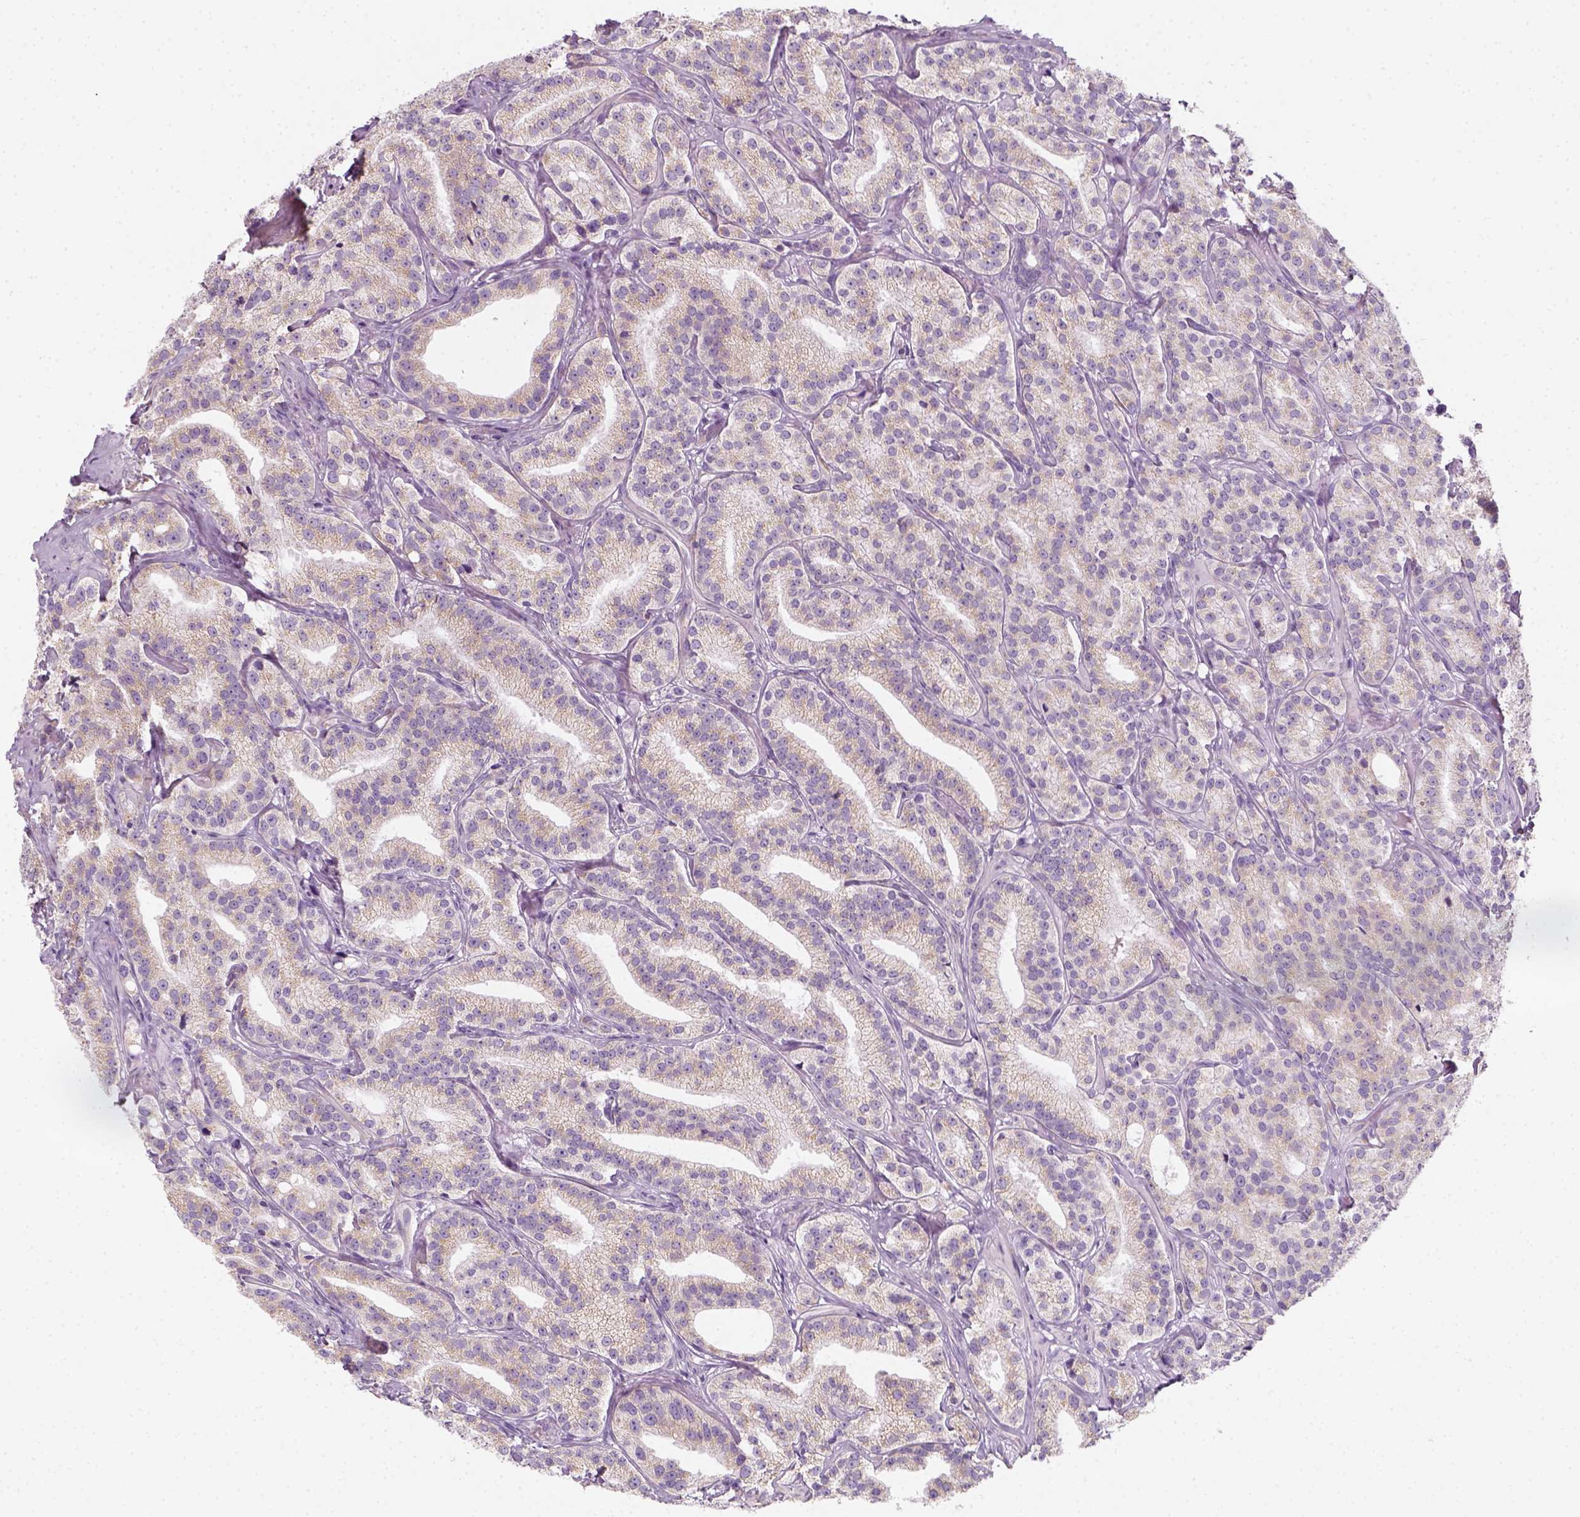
{"staining": {"intensity": "weak", "quantity": "25%-75%", "location": "cytoplasmic/membranous"}, "tissue": "prostate cancer", "cell_type": "Tumor cells", "image_type": "cancer", "snomed": [{"axis": "morphology", "description": "Adenocarcinoma, High grade"}, {"axis": "topography", "description": "Prostate"}], "caption": "IHC of human prostate cancer reveals low levels of weak cytoplasmic/membranous positivity in approximately 25%-75% of tumor cells. Nuclei are stained in blue.", "gene": "AWAT2", "patient": {"sex": "male", "age": 75}}